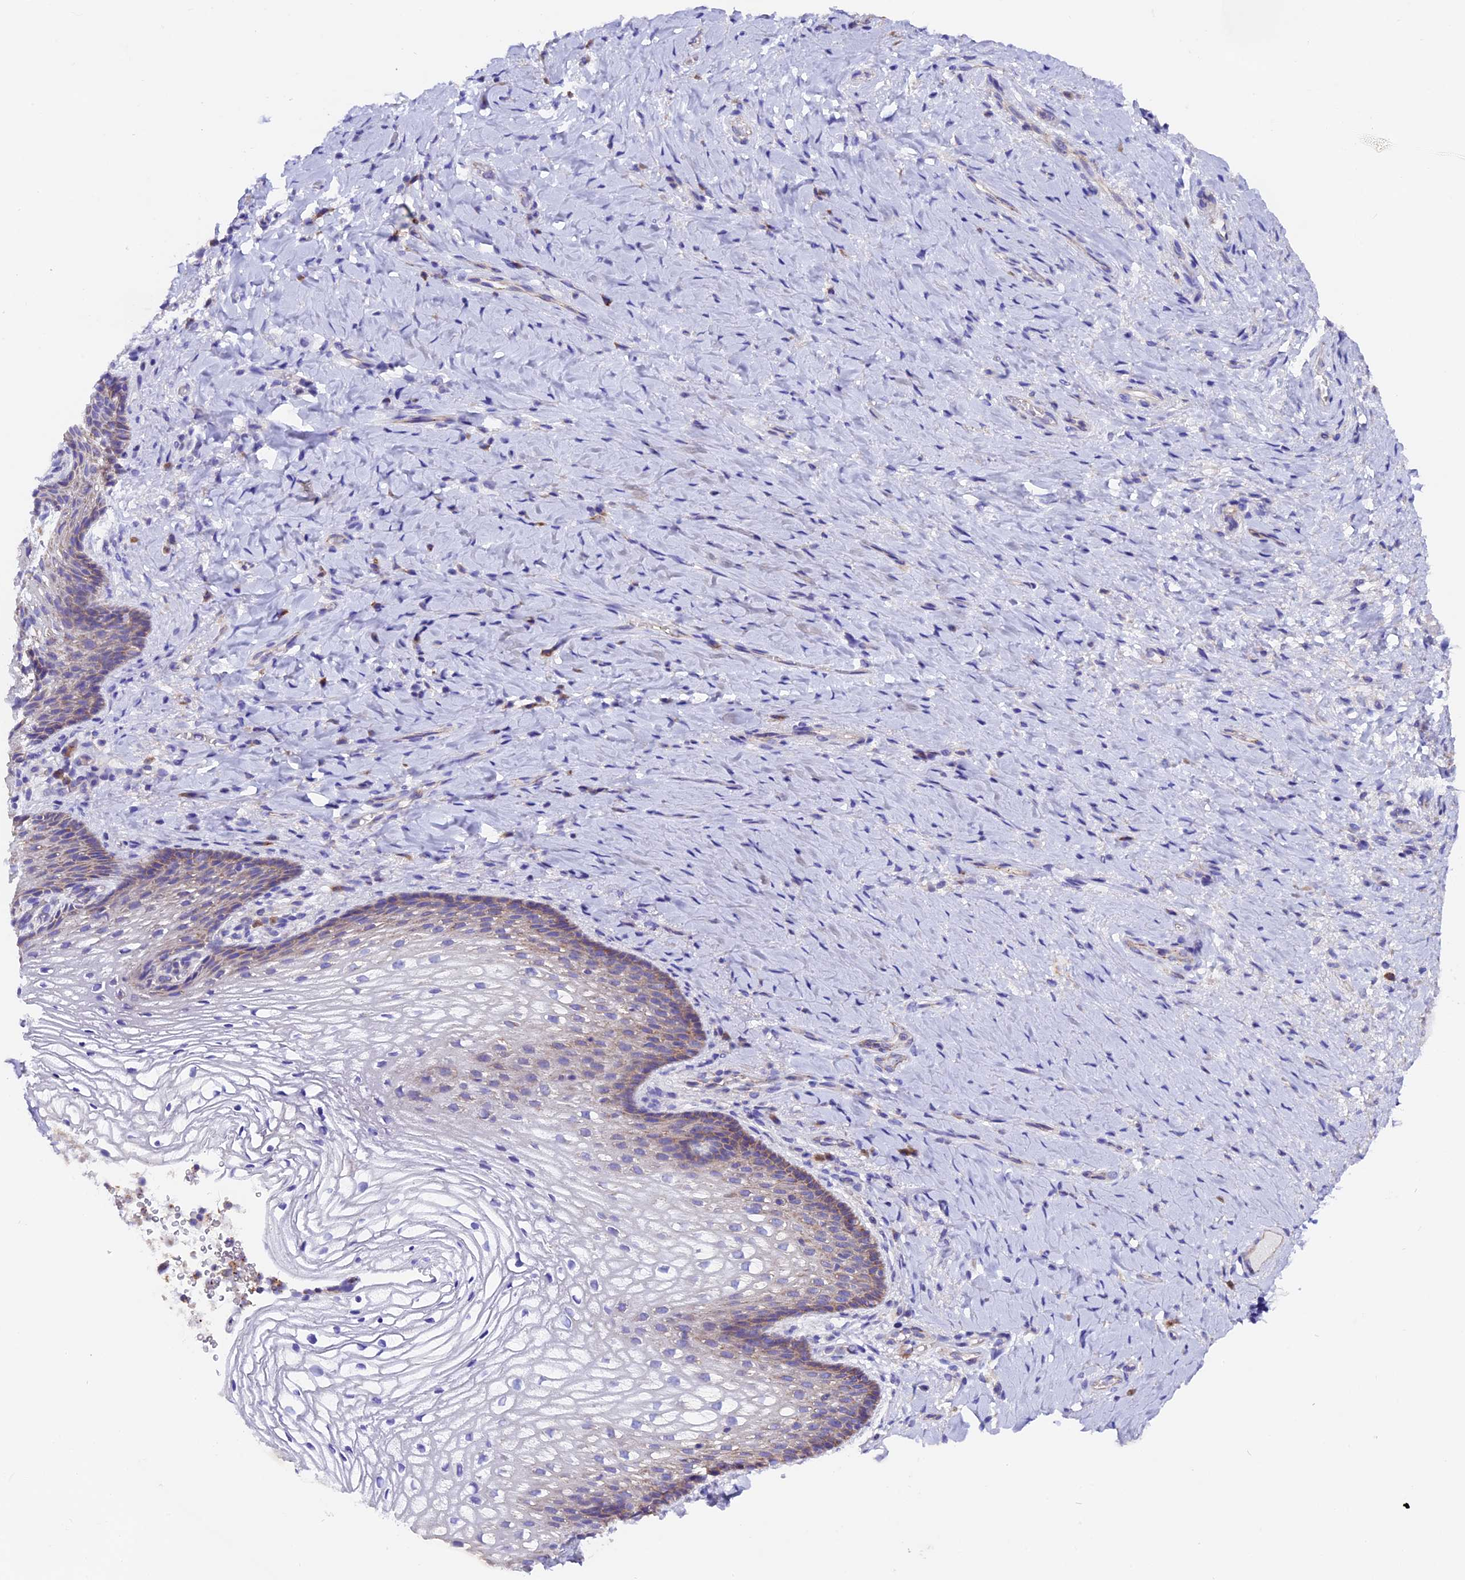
{"staining": {"intensity": "weak", "quantity": "25%-75%", "location": "cytoplasmic/membranous"}, "tissue": "vagina", "cell_type": "Squamous epithelial cells", "image_type": "normal", "snomed": [{"axis": "morphology", "description": "Normal tissue, NOS"}, {"axis": "topography", "description": "Vagina"}], "caption": "DAB (3,3'-diaminobenzidine) immunohistochemical staining of benign vagina shows weak cytoplasmic/membranous protein staining in about 25%-75% of squamous epithelial cells. (Brightfield microscopy of DAB IHC at high magnification).", "gene": "COMTD1", "patient": {"sex": "female", "age": 60}}